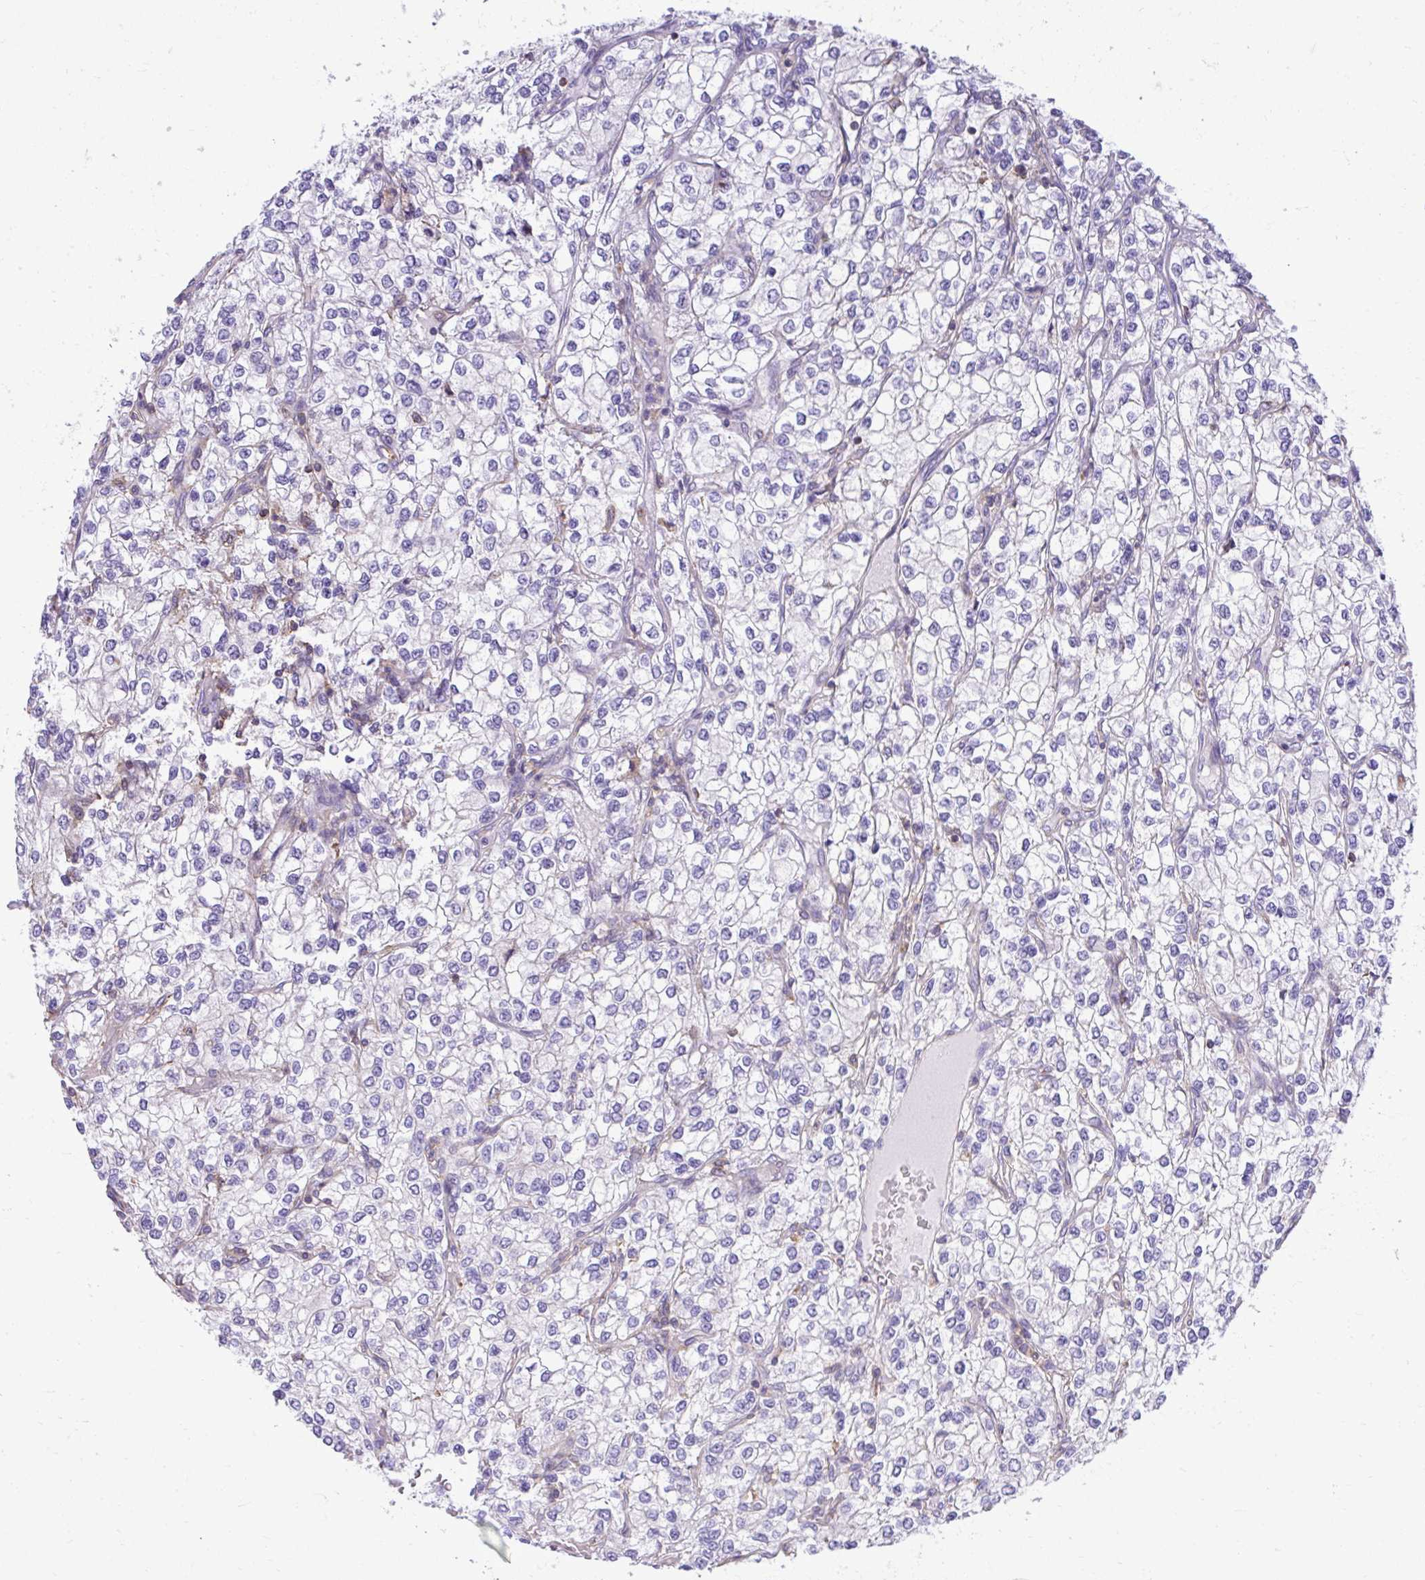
{"staining": {"intensity": "negative", "quantity": "none", "location": "none"}, "tissue": "renal cancer", "cell_type": "Tumor cells", "image_type": "cancer", "snomed": [{"axis": "morphology", "description": "Adenocarcinoma, NOS"}, {"axis": "topography", "description": "Kidney"}], "caption": "An immunohistochemistry (IHC) histopathology image of adenocarcinoma (renal) is shown. There is no staining in tumor cells of adenocarcinoma (renal).", "gene": "GRK4", "patient": {"sex": "male", "age": 80}}